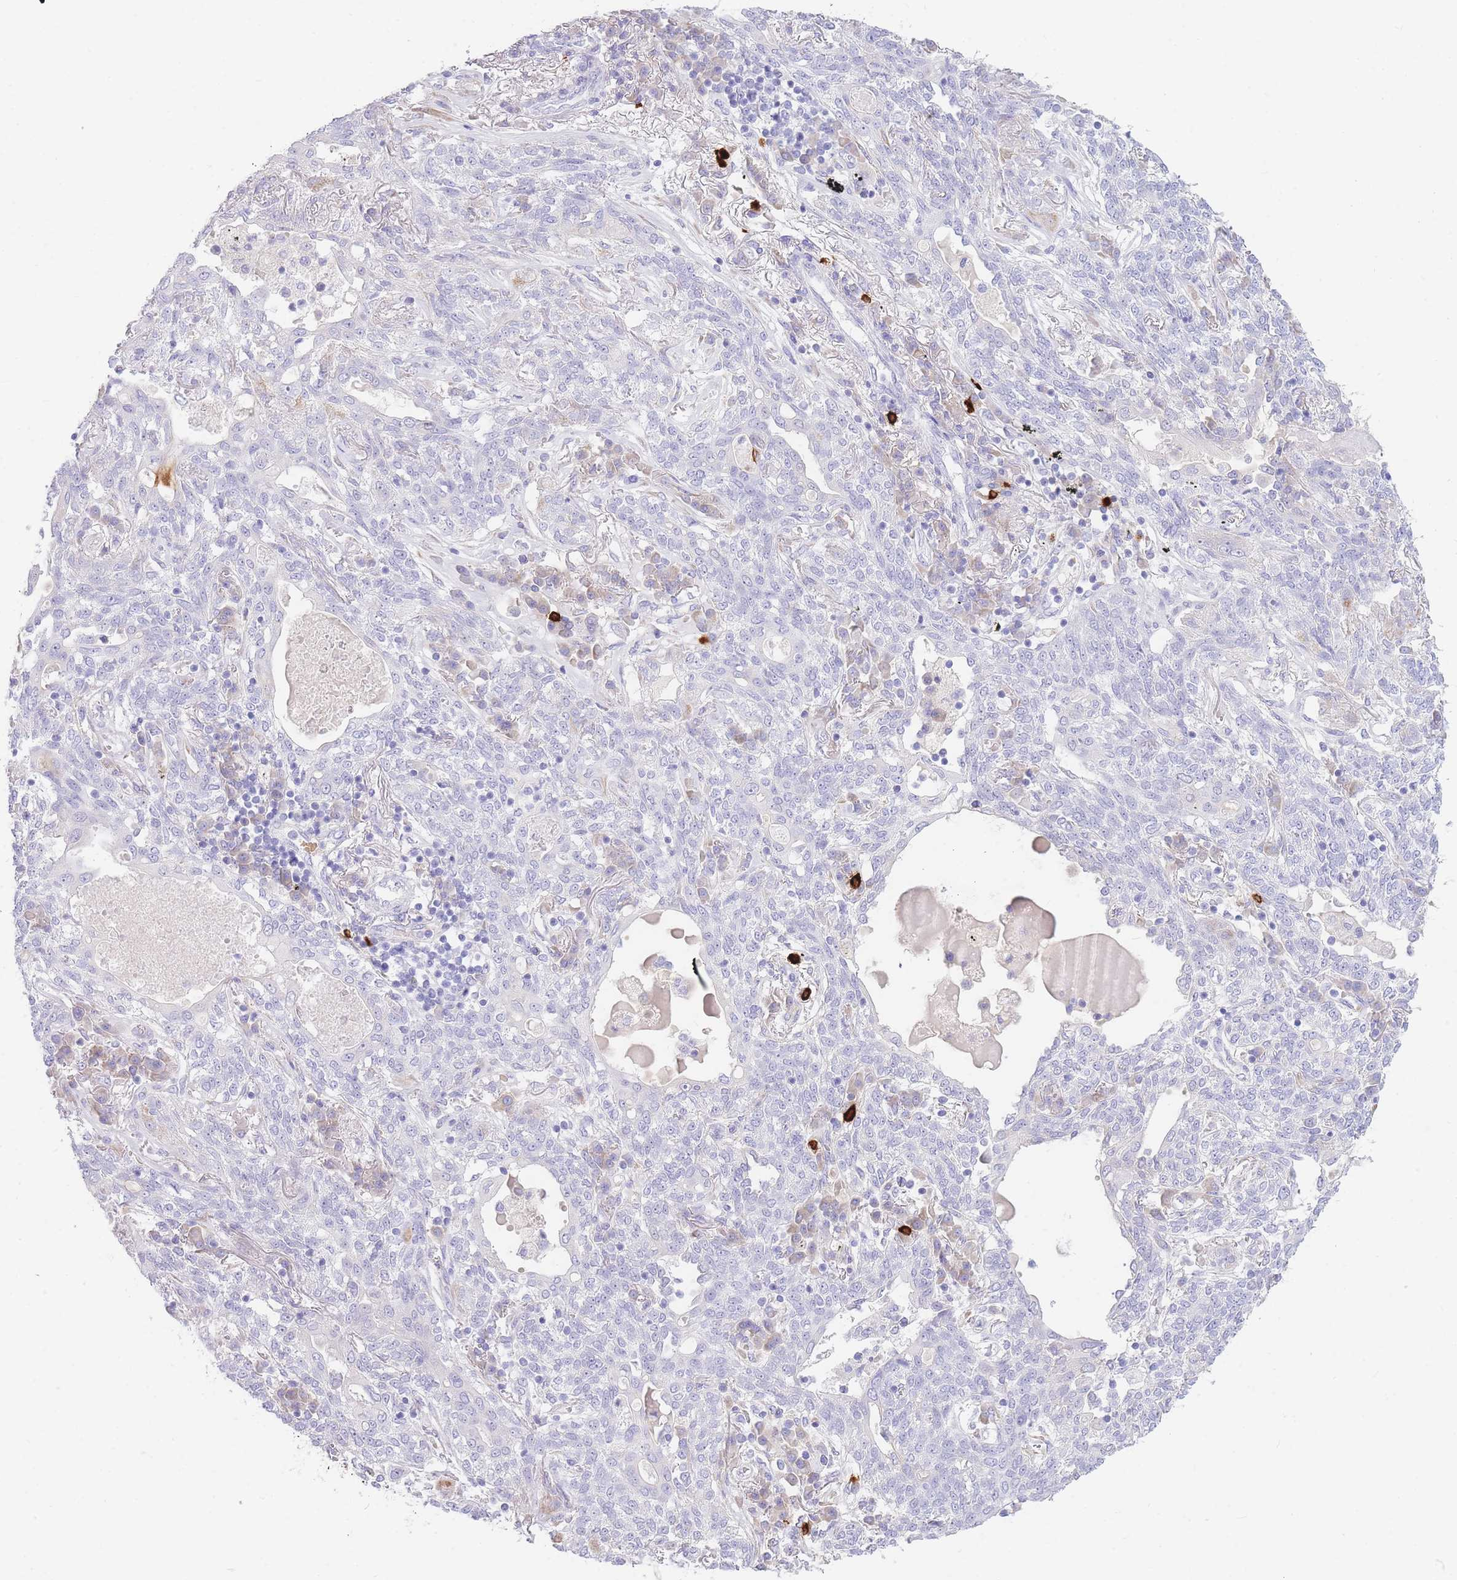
{"staining": {"intensity": "negative", "quantity": "none", "location": "none"}, "tissue": "lung cancer", "cell_type": "Tumor cells", "image_type": "cancer", "snomed": [{"axis": "morphology", "description": "Squamous cell carcinoma, NOS"}, {"axis": "topography", "description": "Lung"}], "caption": "Immunohistochemistry photomicrograph of squamous cell carcinoma (lung) stained for a protein (brown), which displays no positivity in tumor cells.", "gene": "TPSD1", "patient": {"sex": "female", "age": 70}}